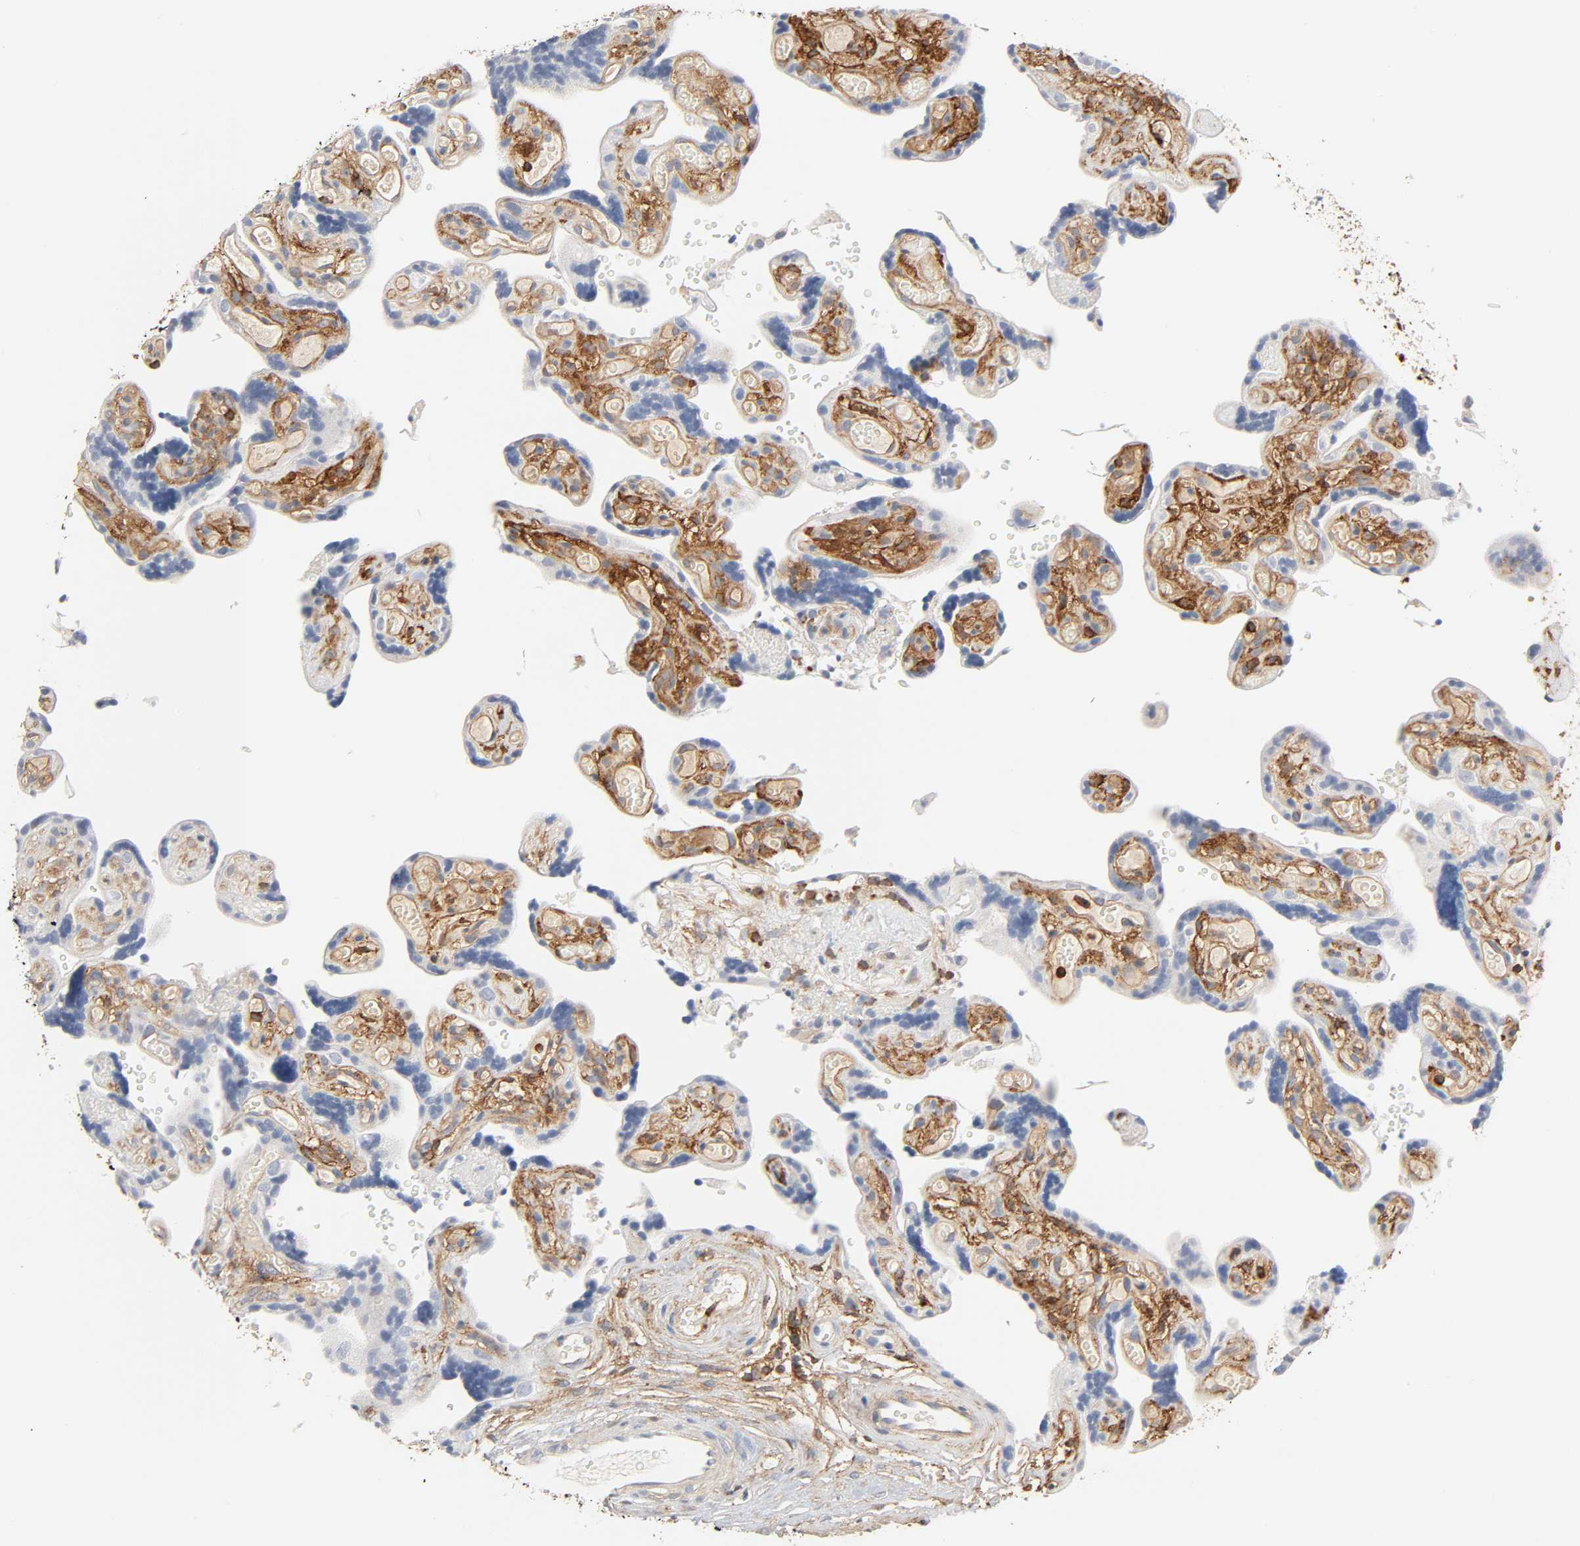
{"staining": {"intensity": "moderate", "quantity": ">75%", "location": "cytoplasmic/membranous"}, "tissue": "placenta", "cell_type": "Decidual cells", "image_type": "normal", "snomed": [{"axis": "morphology", "description": "Normal tissue, NOS"}, {"axis": "topography", "description": "Placenta"}], "caption": "Protein staining by immunohistochemistry exhibits moderate cytoplasmic/membranous staining in about >75% of decidual cells in unremarkable placenta. Using DAB (3,3'-diaminobenzidine) (brown) and hematoxylin (blue) stains, captured at high magnification using brightfield microscopy.", "gene": "BIN1", "patient": {"sex": "female", "age": 30}}